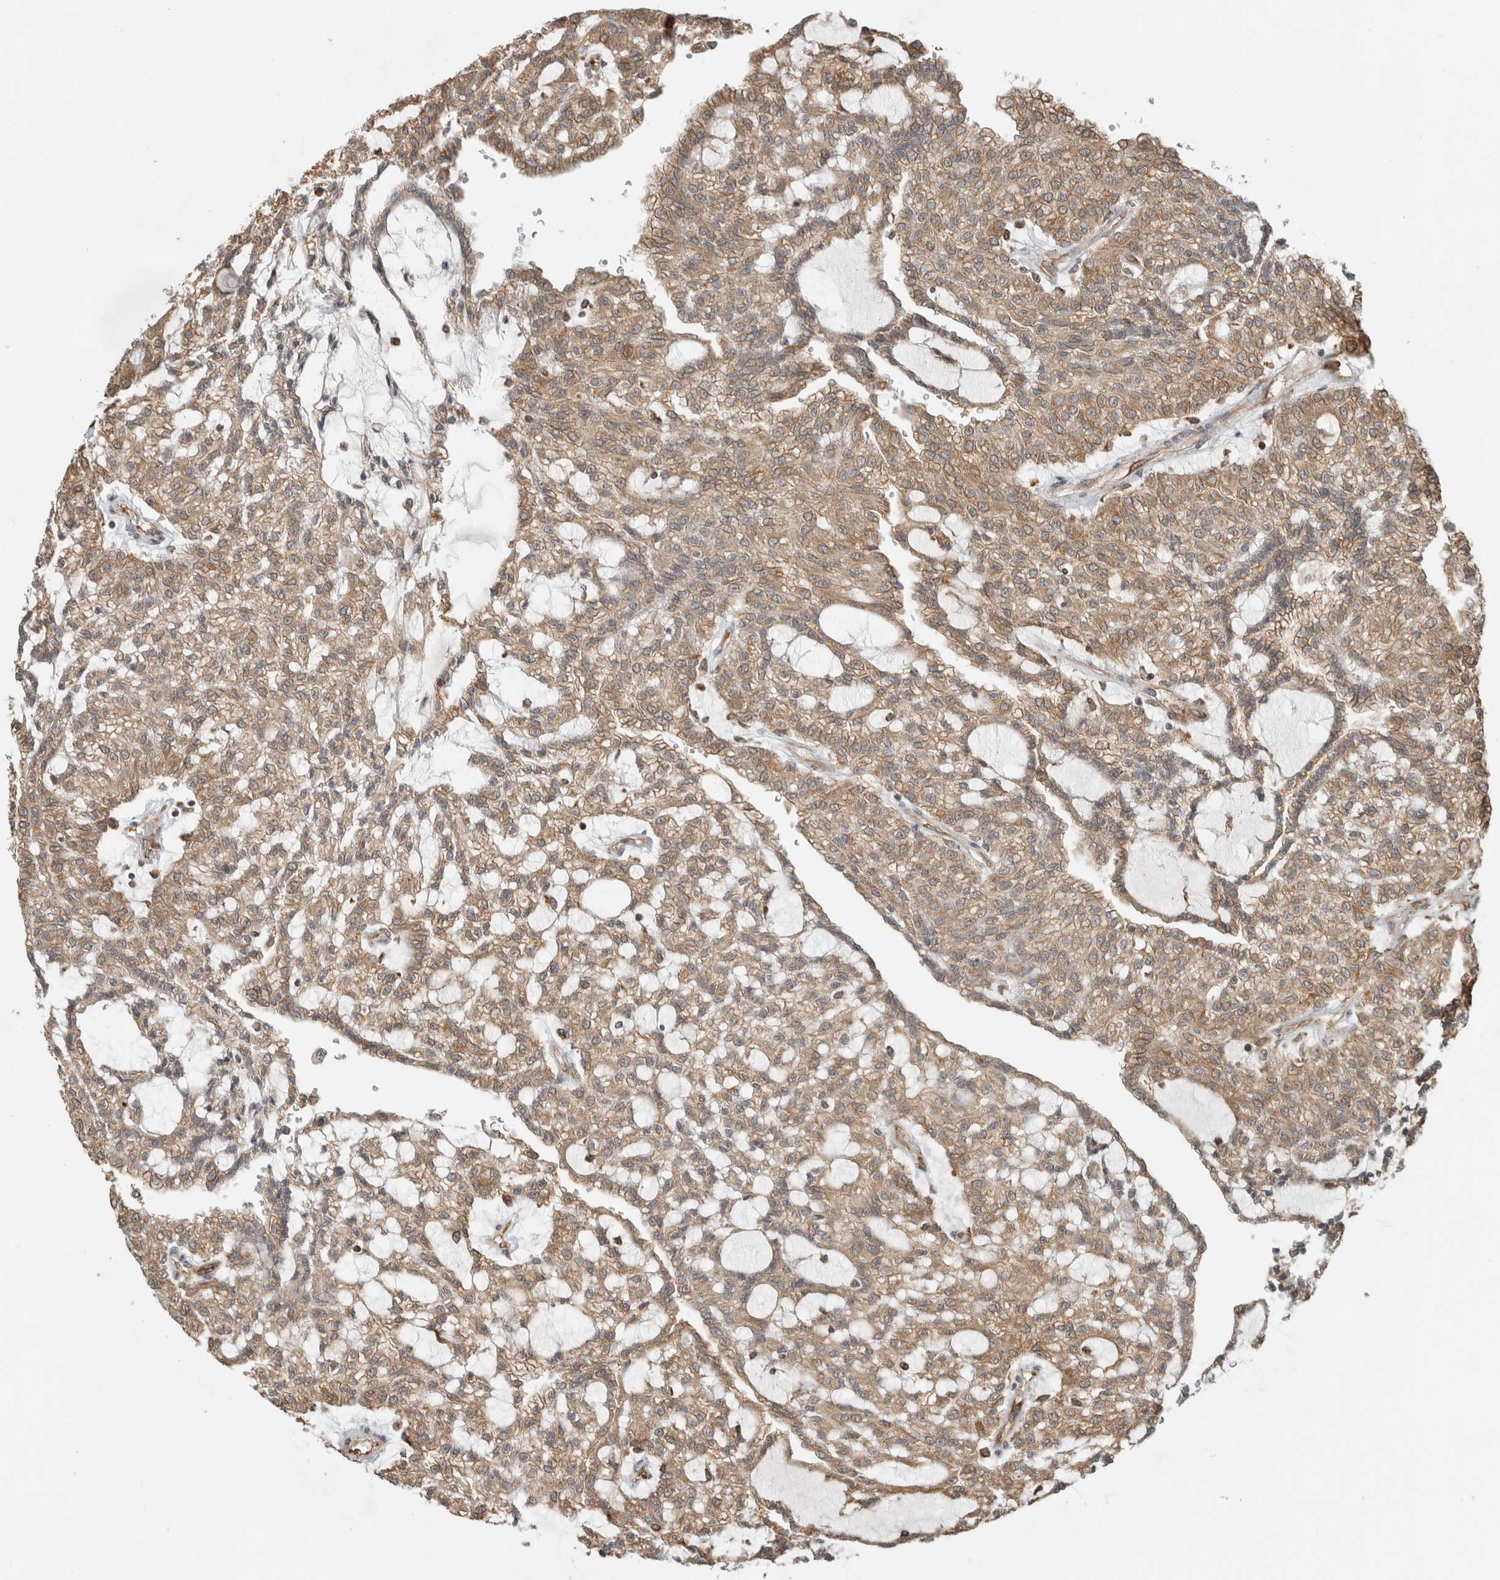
{"staining": {"intensity": "weak", "quantity": ">75%", "location": "cytoplasmic/membranous"}, "tissue": "renal cancer", "cell_type": "Tumor cells", "image_type": "cancer", "snomed": [{"axis": "morphology", "description": "Adenocarcinoma, NOS"}, {"axis": "topography", "description": "Kidney"}], "caption": "This micrograph reveals renal cancer stained with IHC to label a protein in brown. The cytoplasmic/membranous of tumor cells show weak positivity for the protein. Nuclei are counter-stained blue.", "gene": "MS4A7", "patient": {"sex": "male", "age": 63}}